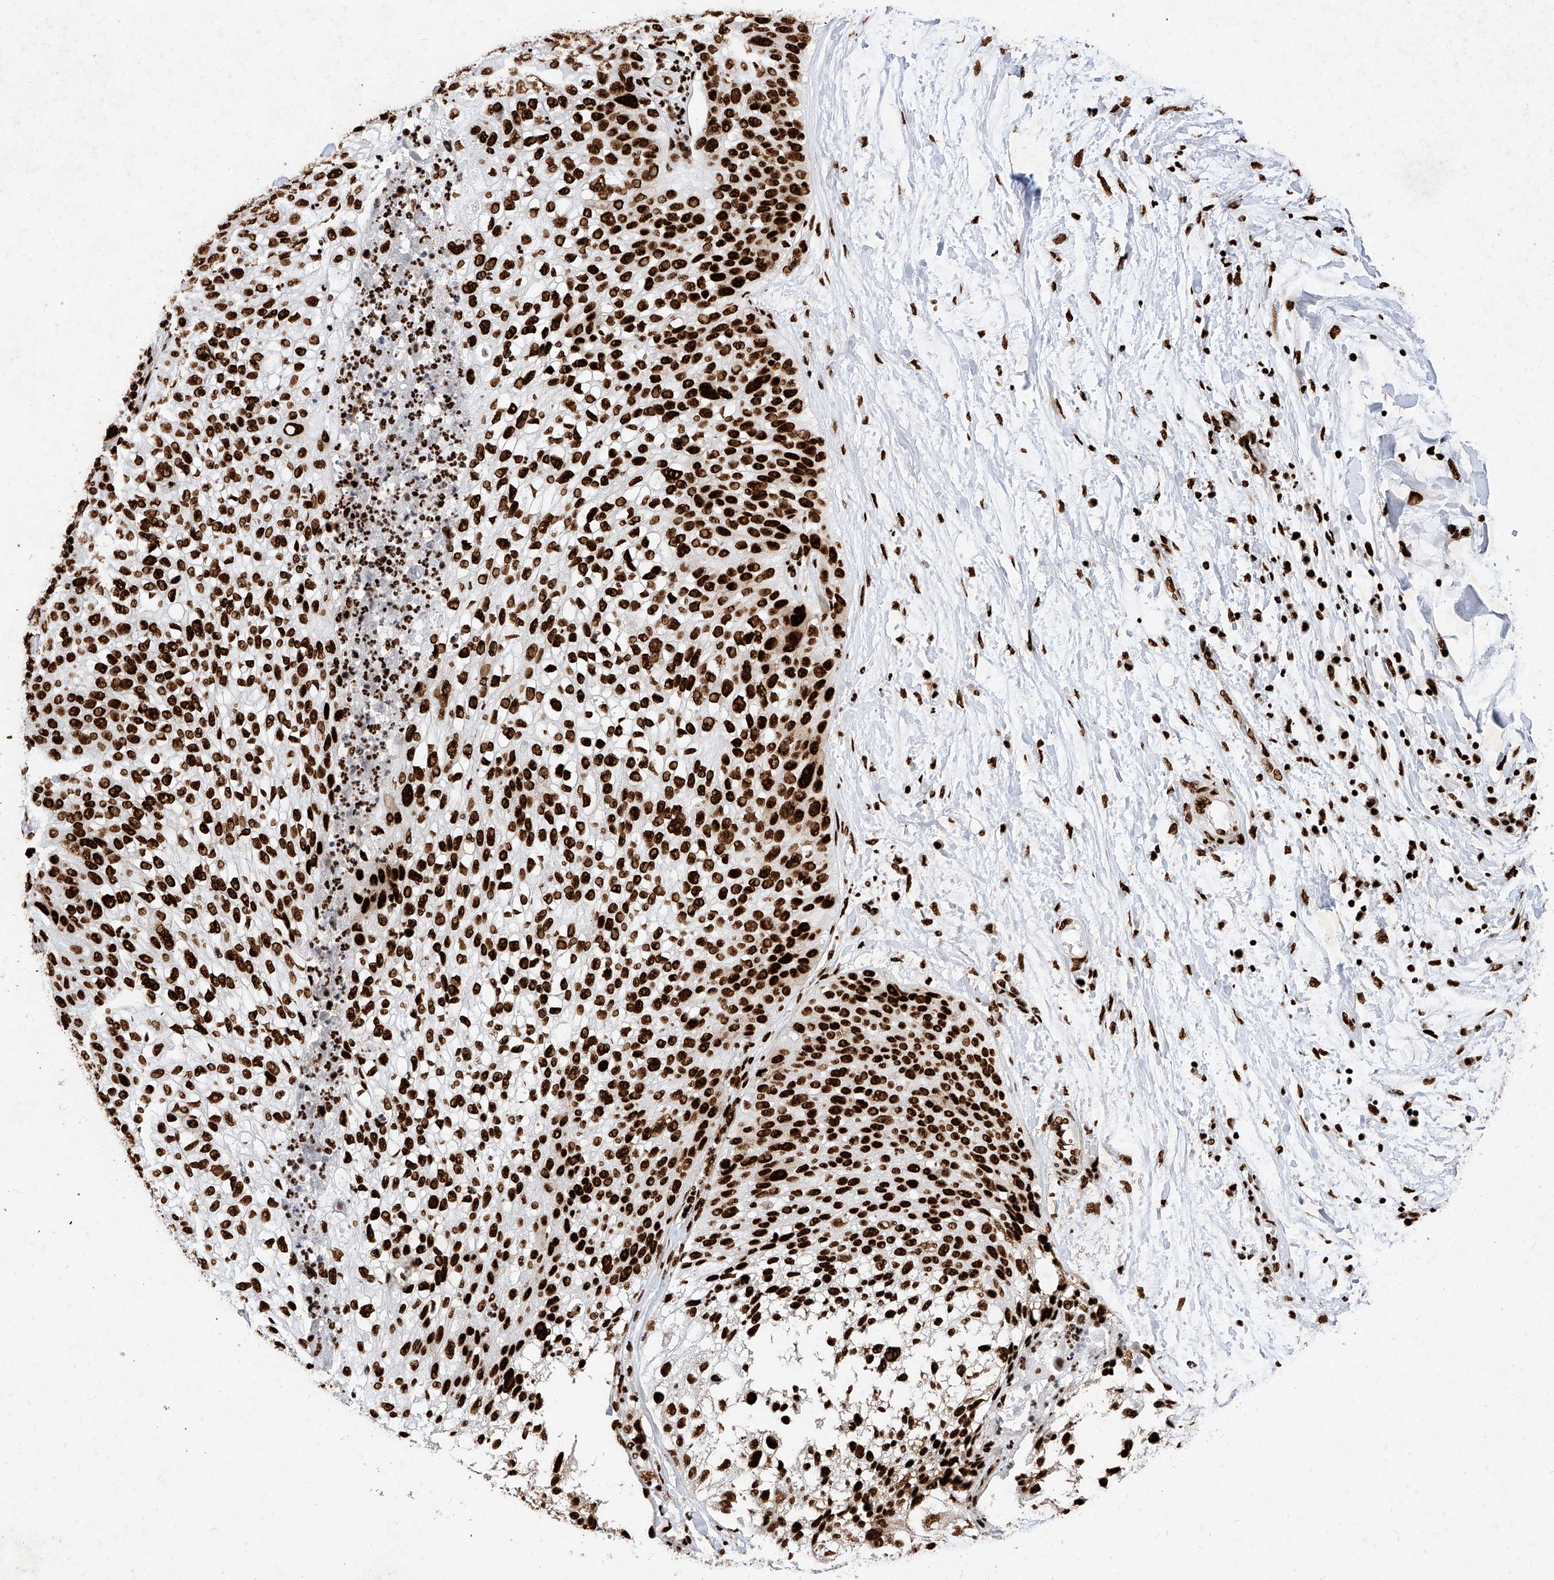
{"staining": {"intensity": "strong", "quantity": ">75%", "location": "nuclear"}, "tissue": "lung cancer", "cell_type": "Tumor cells", "image_type": "cancer", "snomed": [{"axis": "morphology", "description": "Inflammation, NOS"}, {"axis": "morphology", "description": "Squamous cell carcinoma, NOS"}, {"axis": "topography", "description": "Lymph node"}, {"axis": "topography", "description": "Soft tissue"}, {"axis": "topography", "description": "Lung"}], "caption": "IHC (DAB) staining of lung cancer (squamous cell carcinoma) reveals strong nuclear protein positivity in approximately >75% of tumor cells.", "gene": "SRSF6", "patient": {"sex": "male", "age": 66}}